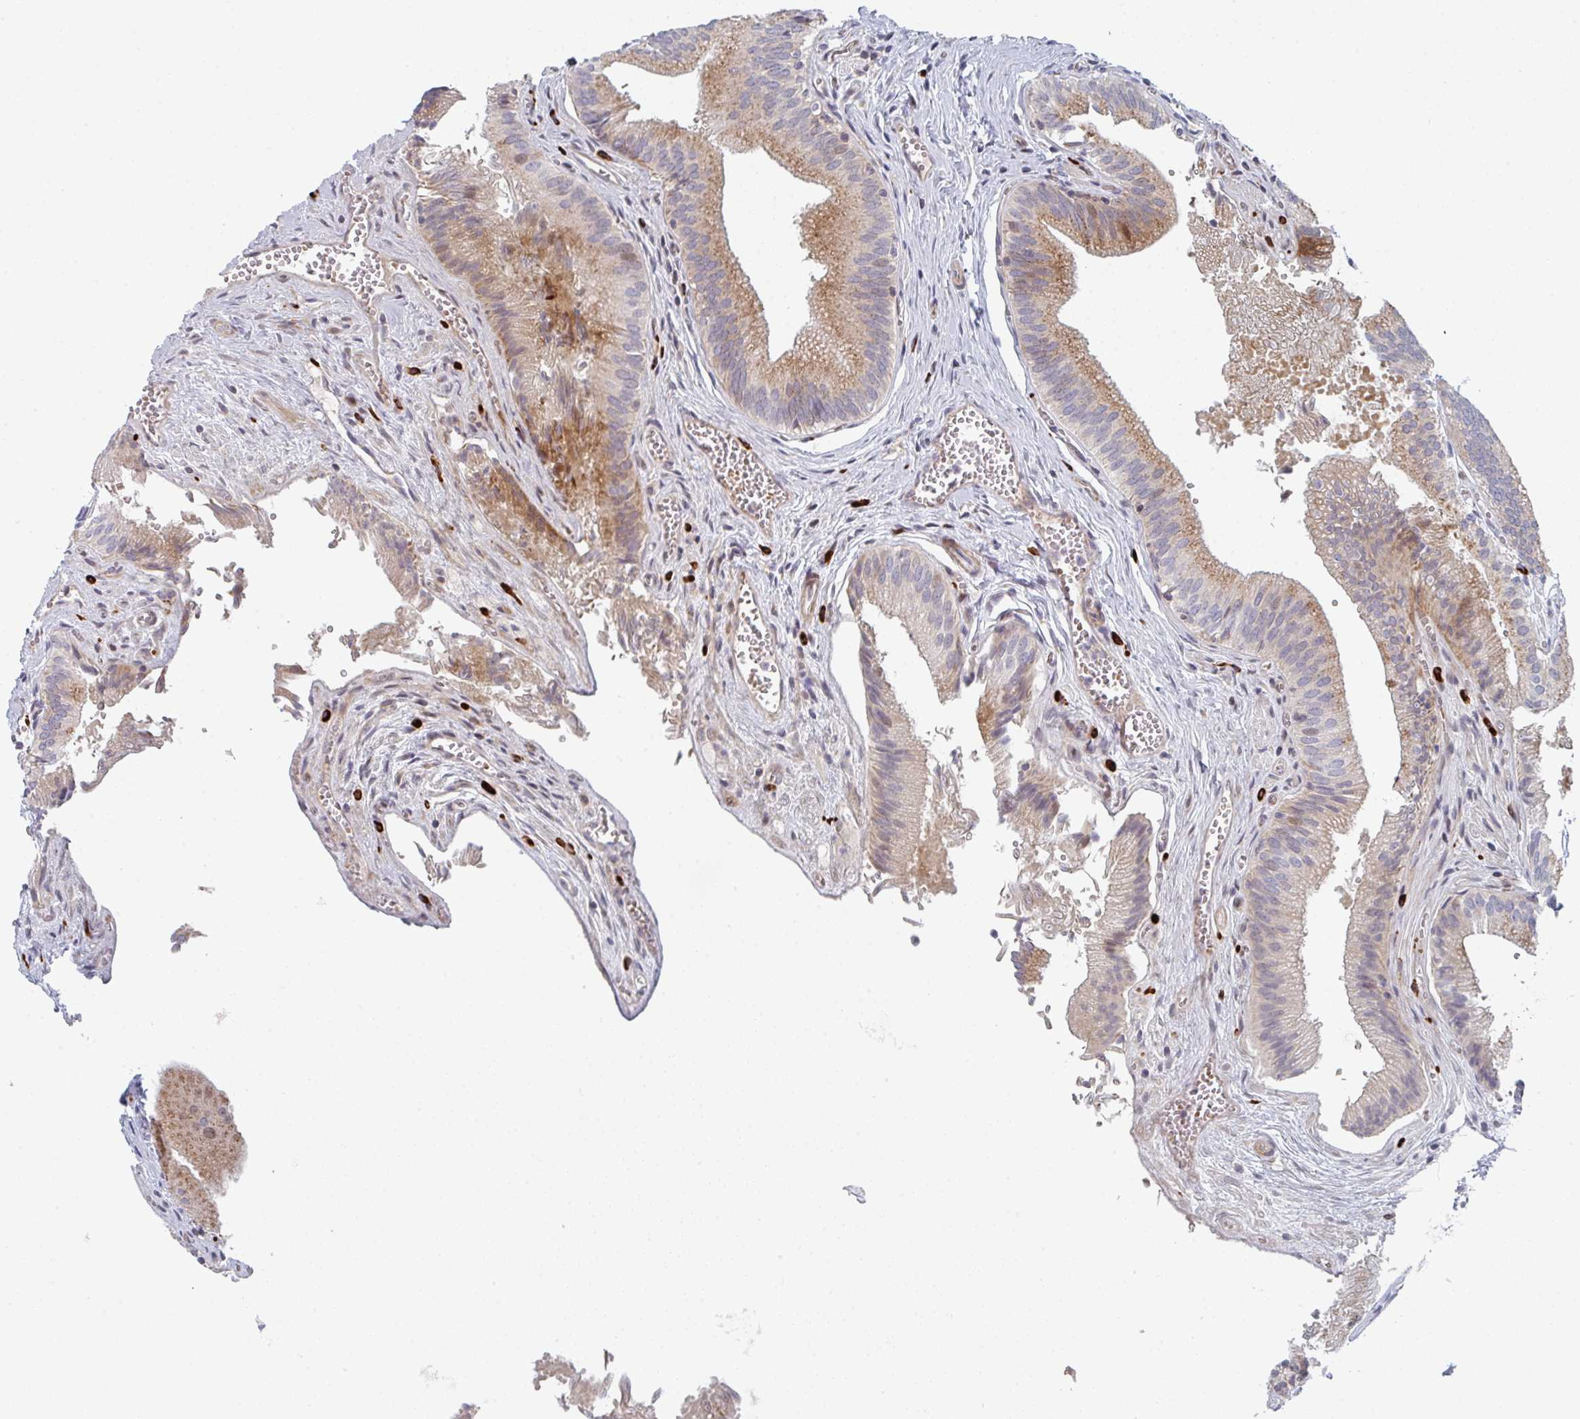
{"staining": {"intensity": "moderate", "quantity": ">75%", "location": "cytoplasmic/membranous"}, "tissue": "gallbladder", "cell_type": "Glandular cells", "image_type": "normal", "snomed": [{"axis": "morphology", "description": "Normal tissue, NOS"}, {"axis": "topography", "description": "Gallbladder"}], "caption": "A brown stain highlights moderate cytoplasmic/membranous staining of a protein in glandular cells of normal gallbladder. The staining is performed using DAB brown chromogen to label protein expression. The nuclei are counter-stained blue using hematoxylin.", "gene": "ZNF644", "patient": {"sex": "male", "age": 17}}